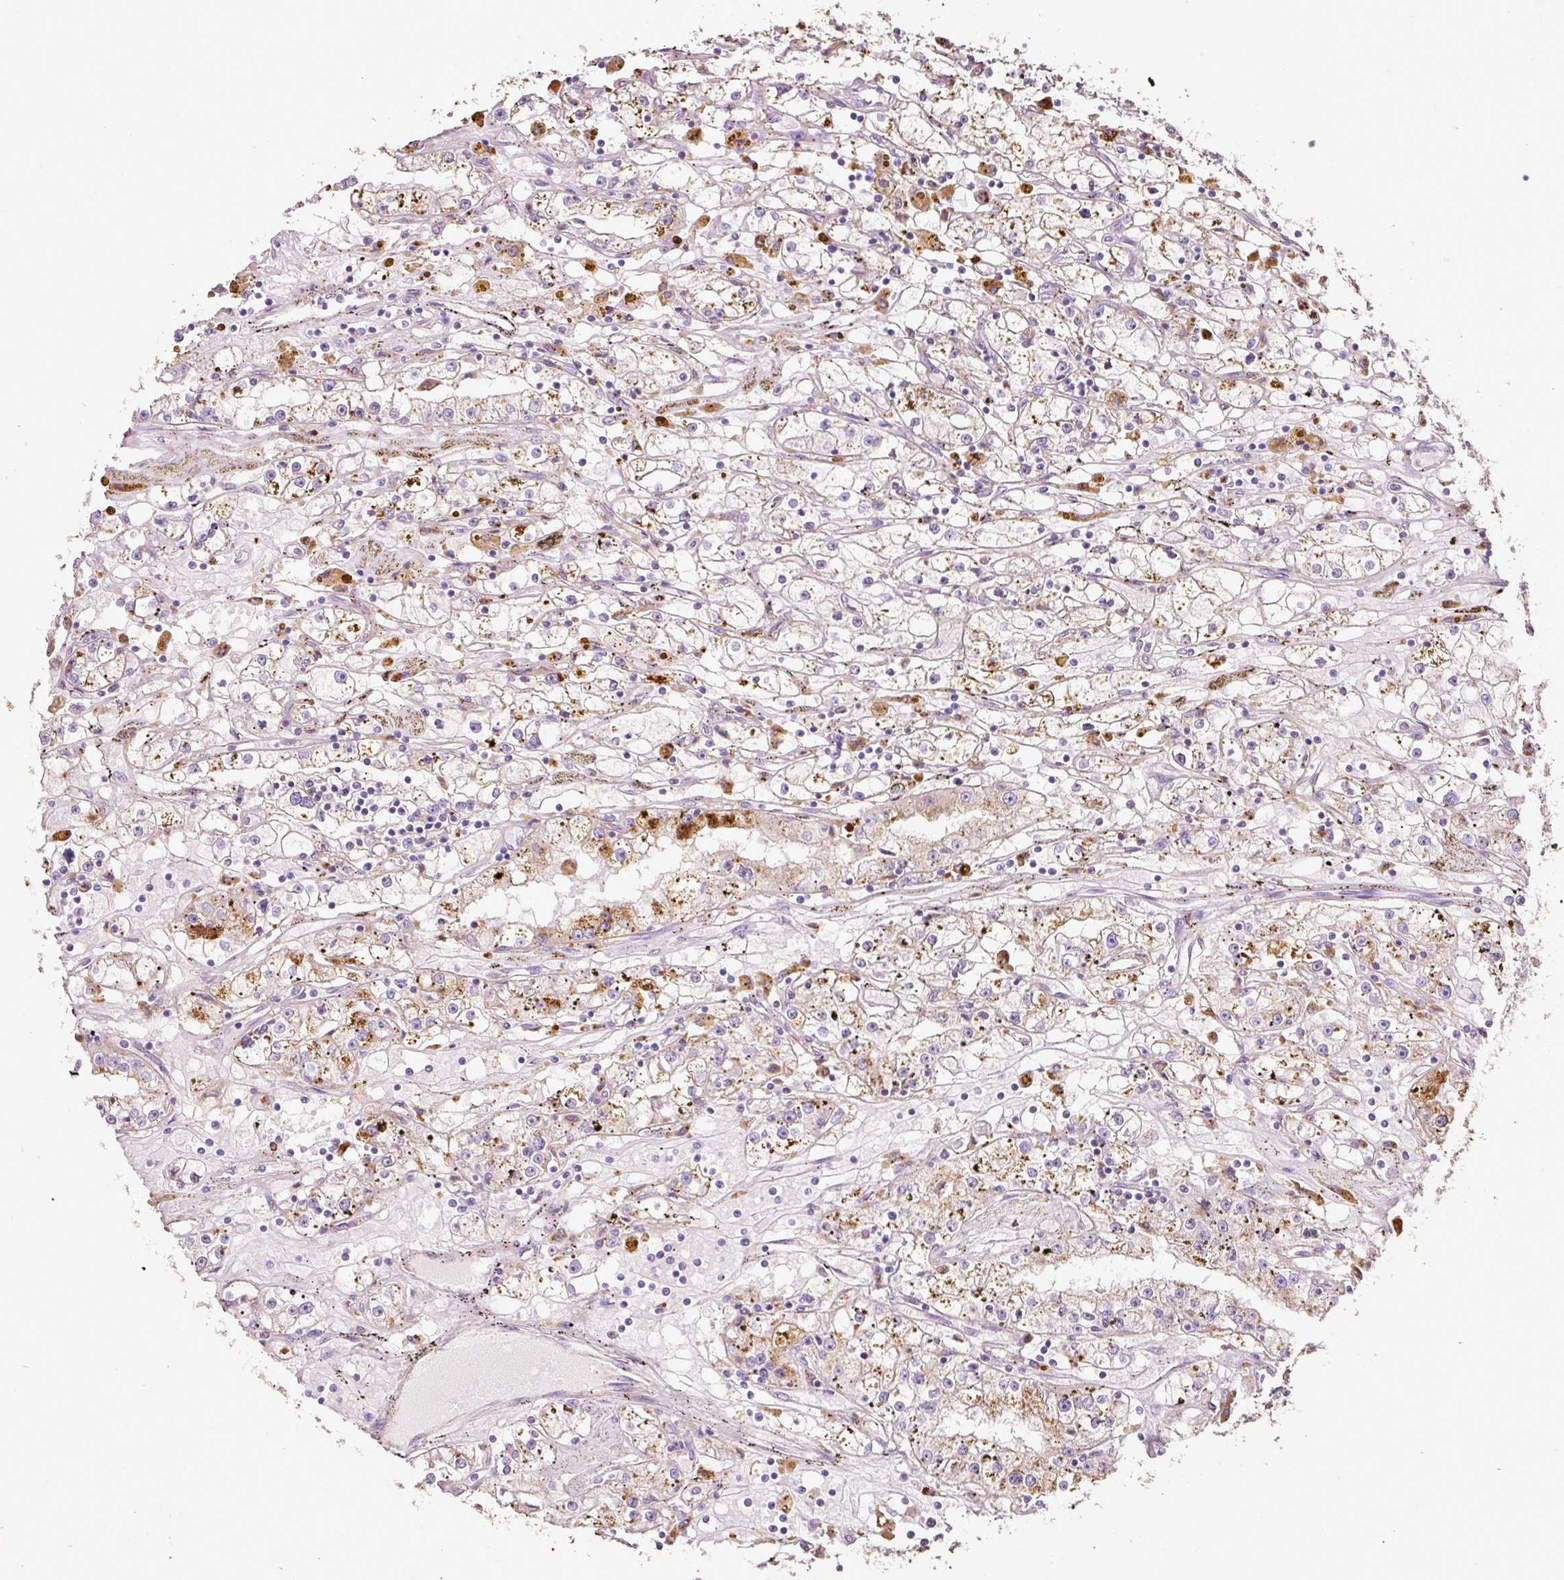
{"staining": {"intensity": "moderate", "quantity": "25%-75%", "location": "cytoplasmic/membranous"}, "tissue": "renal cancer", "cell_type": "Tumor cells", "image_type": "cancer", "snomed": [{"axis": "morphology", "description": "Adenocarcinoma, NOS"}, {"axis": "topography", "description": "Kidney"}], "caption": "Renal cancer (adenocarcinoma) tissue shows moderate cytoplasmic/membranous positivity in approximately 25%-75% of tumor cells", "gene": "TMC8", "patient": {"sex": "male", "age": 56}}